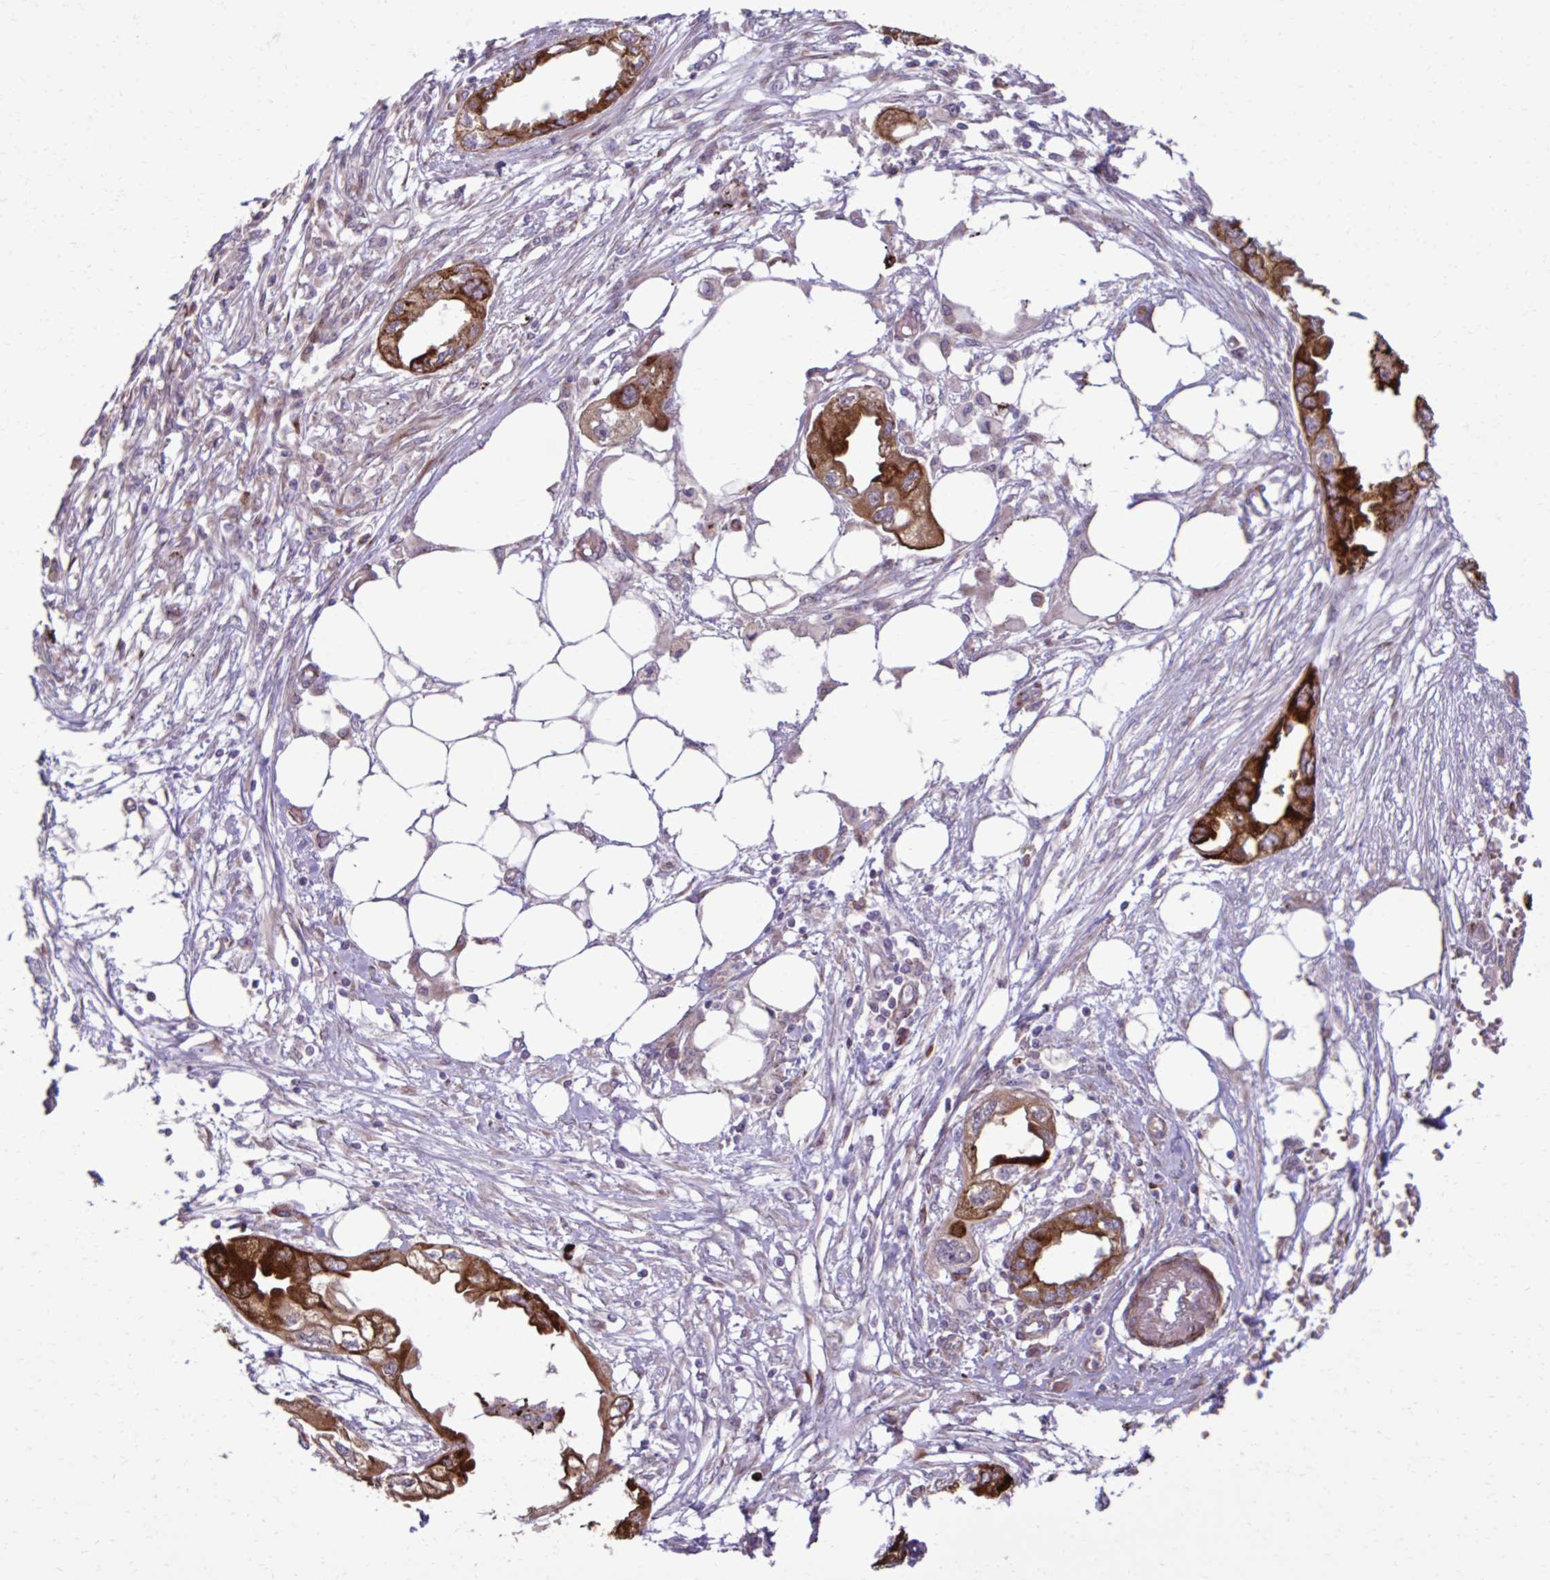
{"staining": {"intensity": "strong", "quantity": ">75%", "location": "cytoplasmic/membranous"}, "tissue": "endometrial cancer", "cell_type": "Tumor cells", "image_type": "cancer", "snomed": [{"axis": "morphology", "description": "Adenocarcinoma, NOS"}, {"axis": "morphology", "description": "Adenocarcinoma, metastatic, NOS"}, {"axis": "topography", "description": "Adipose tissue"}, {"axis": "topography", "description": "Endometrium"}], "caption": "IHC photomicrograph of adenocarcinoma (endometrial) stained for a protein (brown), which demonstrates high levels of strong cytoplasmic/membranous positivity in about >75% of tumor cells.", "gene": "LIMS1", "patient": {"sex": "female", "age": 67}}